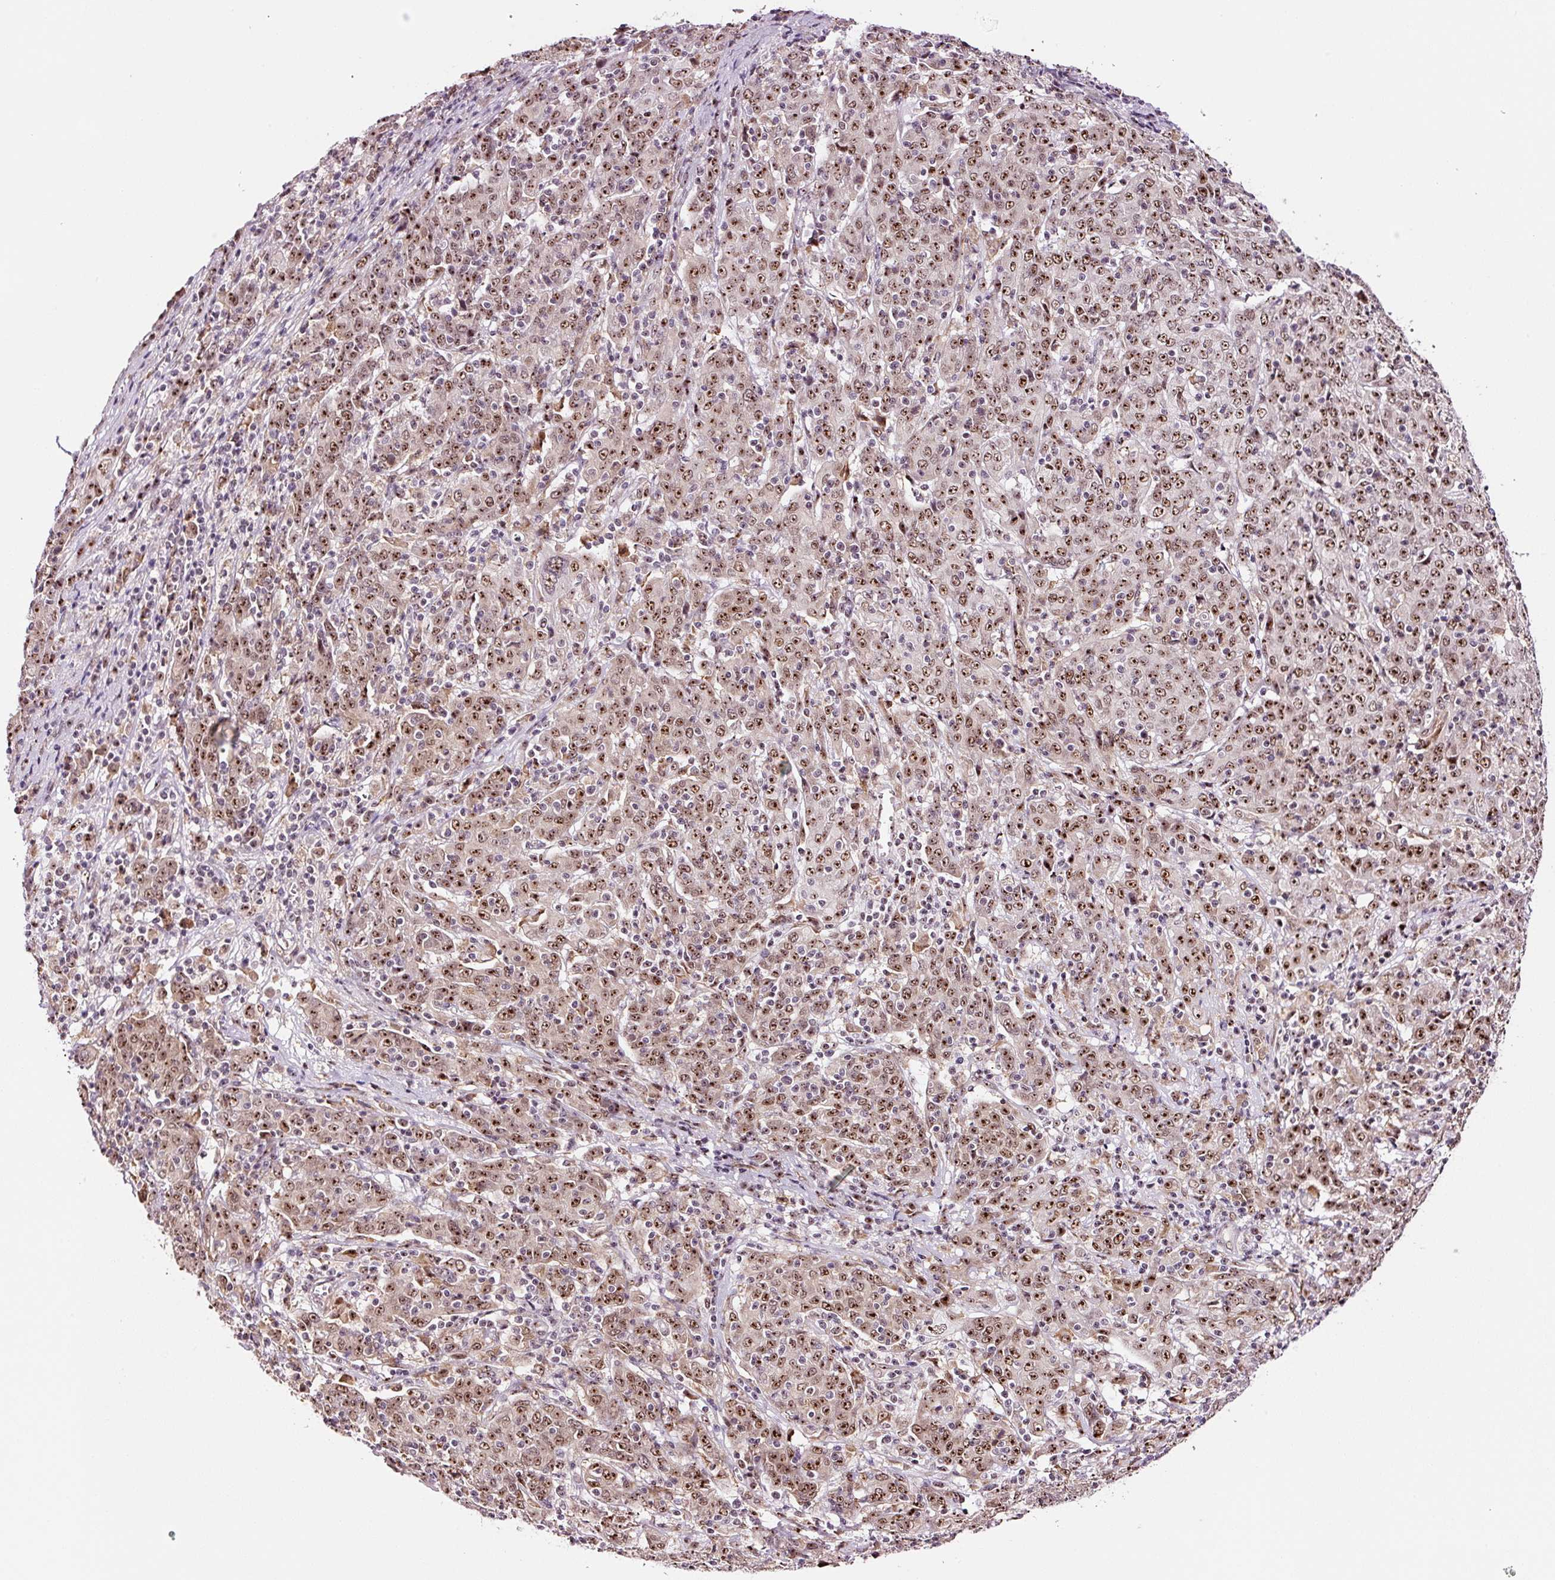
{"staining": {"intensity": "moderate", "quantity": ">75%", "location": "nuclear"}, "tissue": "cervical cancer", "cell_type": "Tumor cells", "image_type": "cancer", "snomed": [{"axis": "morphology", "description": "Squamous cell carcinoma, NOS"}, {"axis": "topography", "description": "Cervix"}], "caption": "DAB immunohistochemical staining of cervical squamous cell carcinoma exhibits moderate nuclear protein expression in approximately >75% of tumor cells.", "gene": "GNL3", "patient": {"sex": "female", "age": 67}}